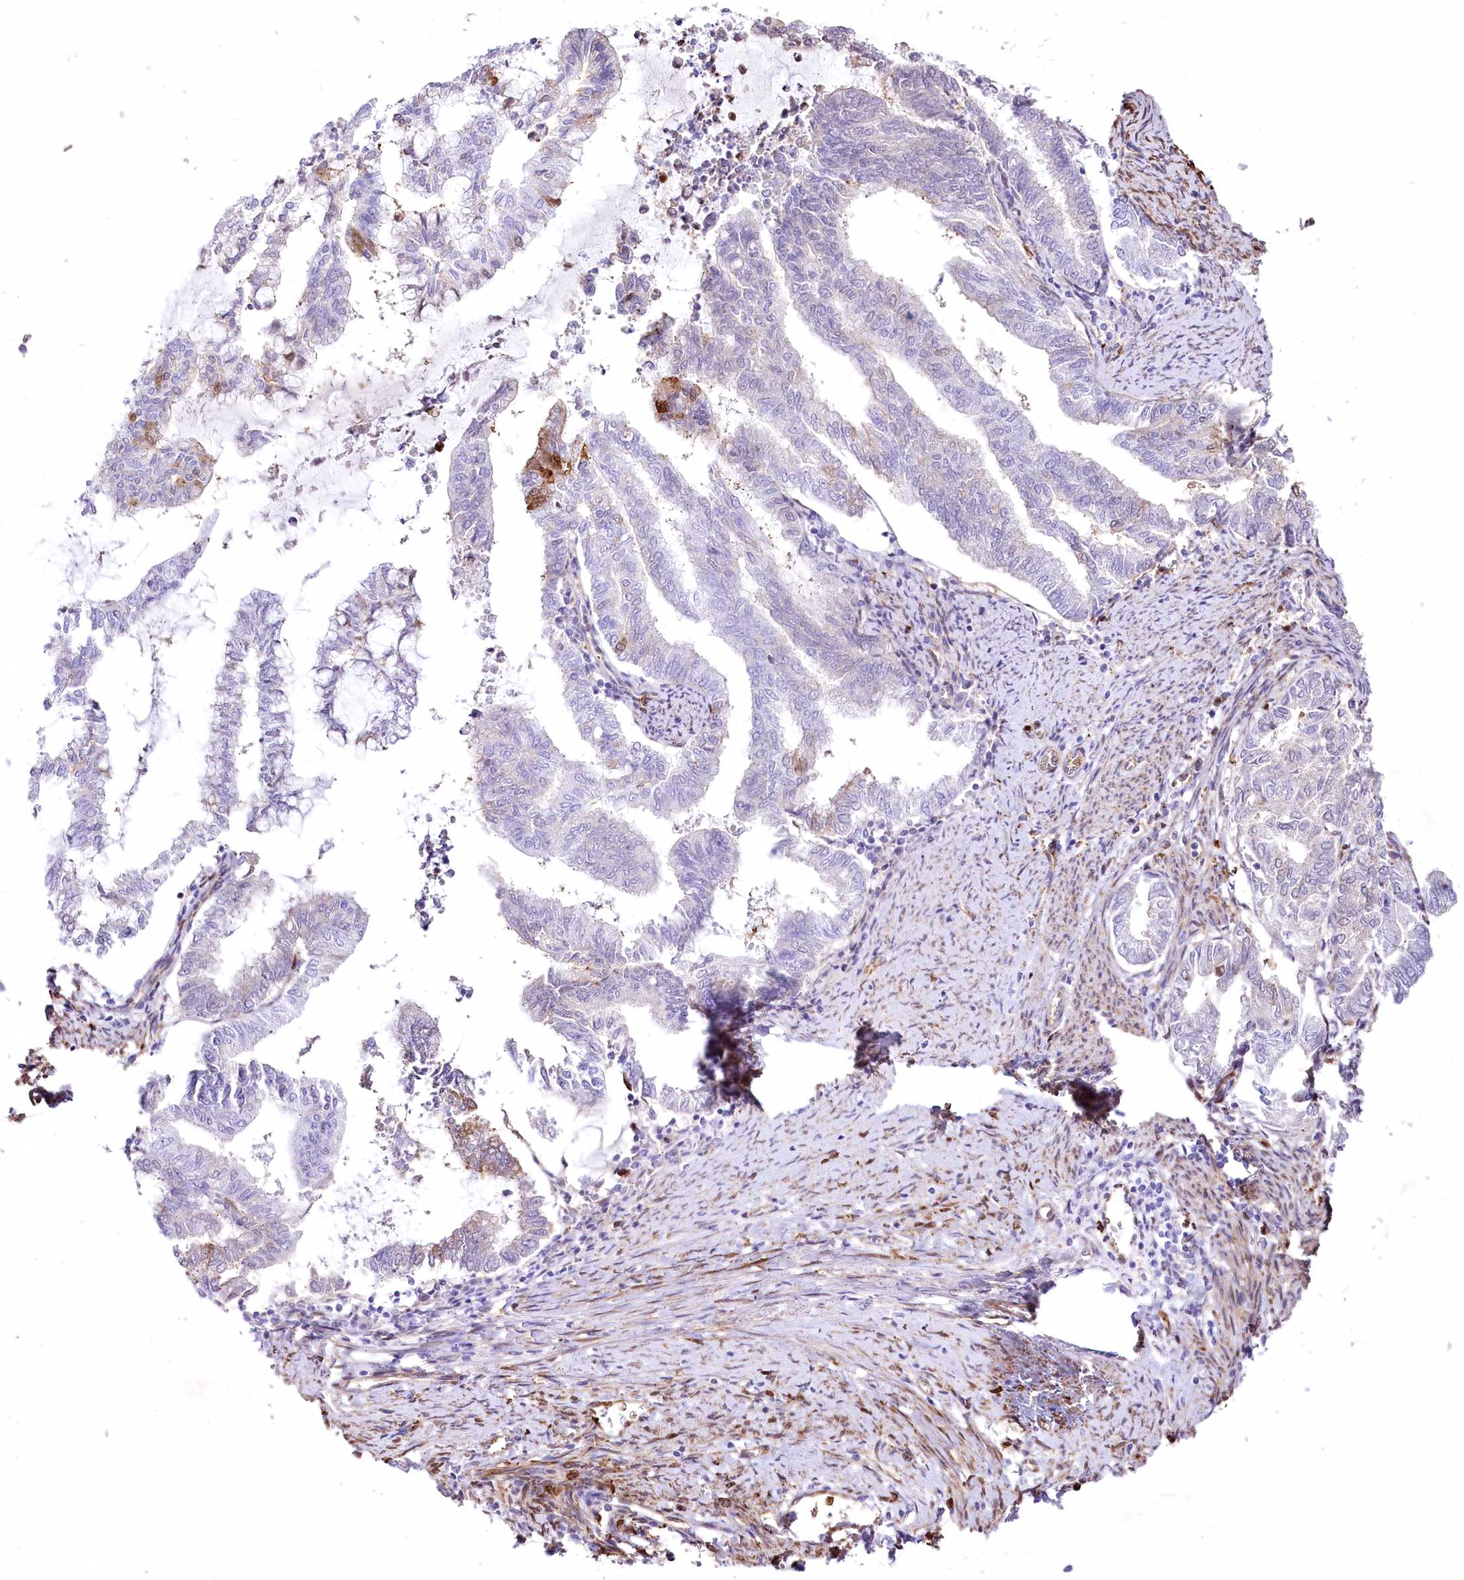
{"staining": {"intensity": "negative", "quantity": "none", "location": "none"}, "tissue": "endometrial cancer", "cell_type": "Tumor cells", "image_type": "cancer", "snomed": [{"axis": "morphology", "description": "Adenocarcinoma, NOS"}, {"axis": "topography", "description": "Endometrium"}], "caption": "There is no significant expression in tumor cells of adenocarcinoma (endometrial).", "gene": "PTMS", "patient": {"sex": "female", "age": 79}}